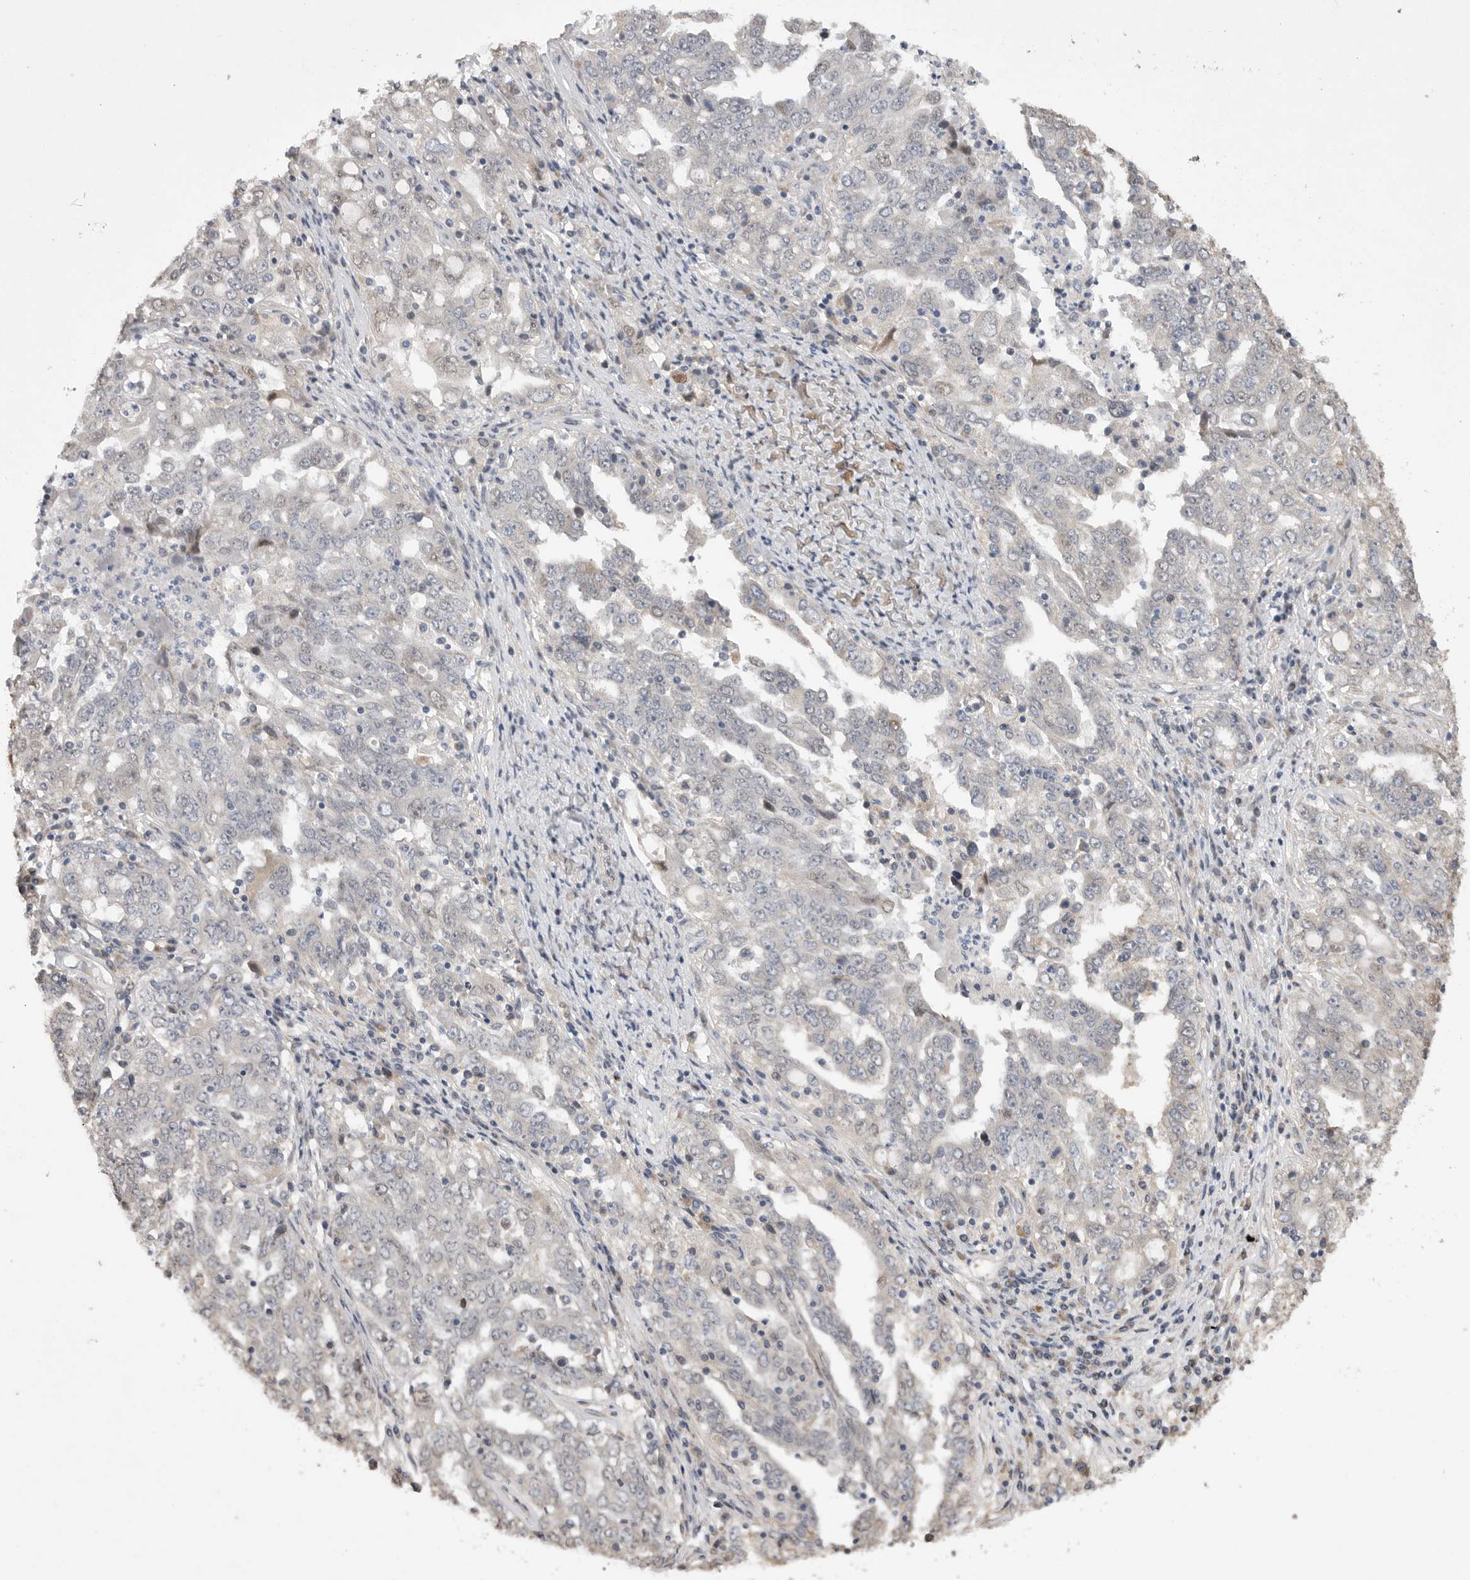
{"staining": {"intensity": "negative", "quantity": "none", "location": "none"}, "tissue": "ovarian cancer", "cell_type": "Tumor cells", "image_type": "cancer", "snomed": [{"axis": "morphology", "description": "Carcinoma, endometroid"}, {"axis": "topography", "description": "Ovary"}], "caption": "Immunohistochemistry (IHC) image of ovarian cancer stained for a protein (brown), which demonstrates no expression in tumor cells.", "gene": "EDEM3", "patient": {"sex": "female", "age": 62}}